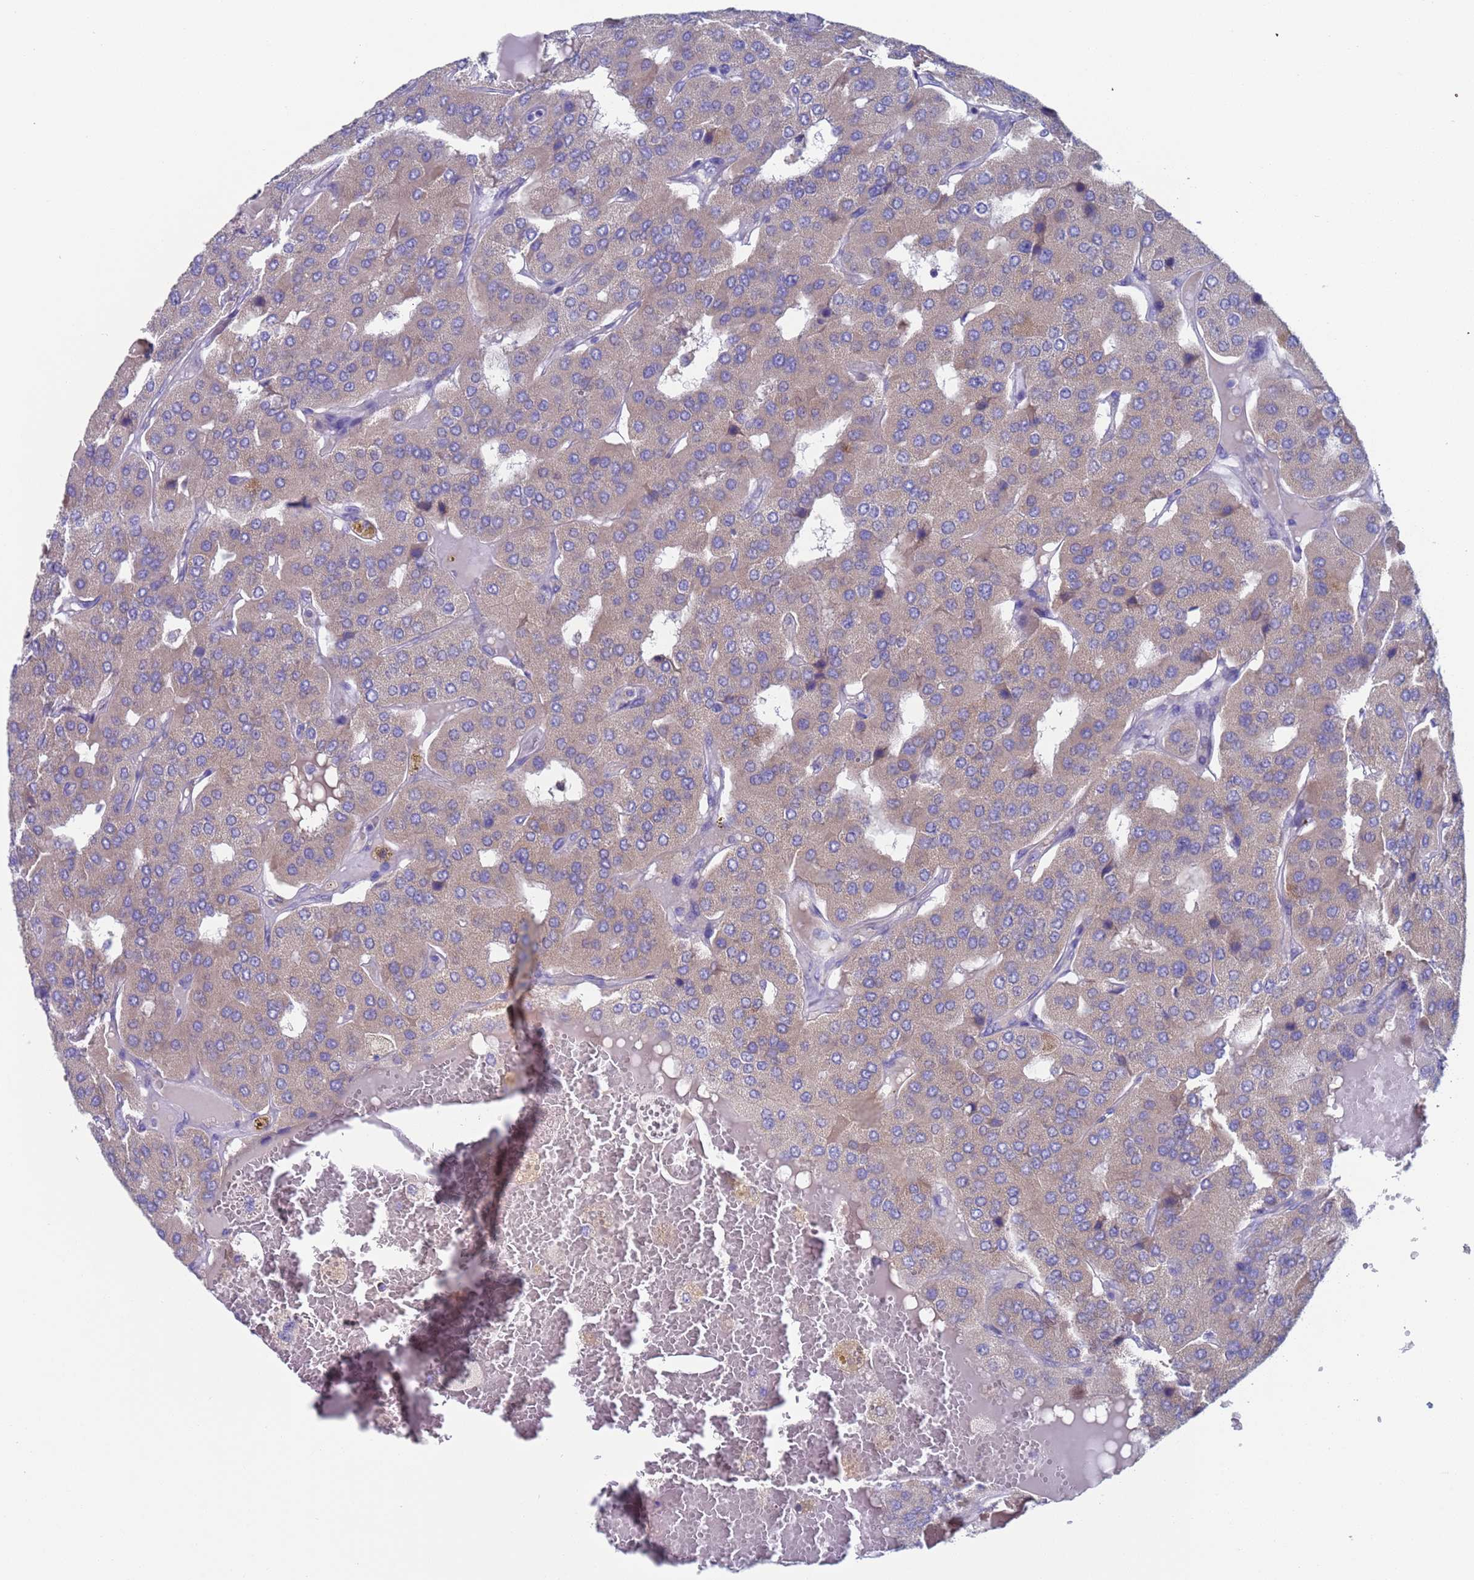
{"staining": {"intensity": "negative", "quantity": "none", "location": "none"}, "tissue": "parathyroid gland", "cell_type": "Glandular cells", "image_type": "normal", "snomed": [{"axis": "morphology", "description": "Normal tissue, NOS"}, {"axis": "morphology", "description": "Adenoma, NOS"}, {"axis": "topography", "description": "Parathyroid gland"}], "caption": "Protein analysis of unremarkable parathyroid gland reveals no significant staining in glandular cells. (Stains: DAB (3,3'-diaminobenzidine) IHC with hematoxylin counter stain, Microscopy: brightfield microscopy at high magnification).", "gene": "PET117", "patient": {"sex": "female", "age": 86}}